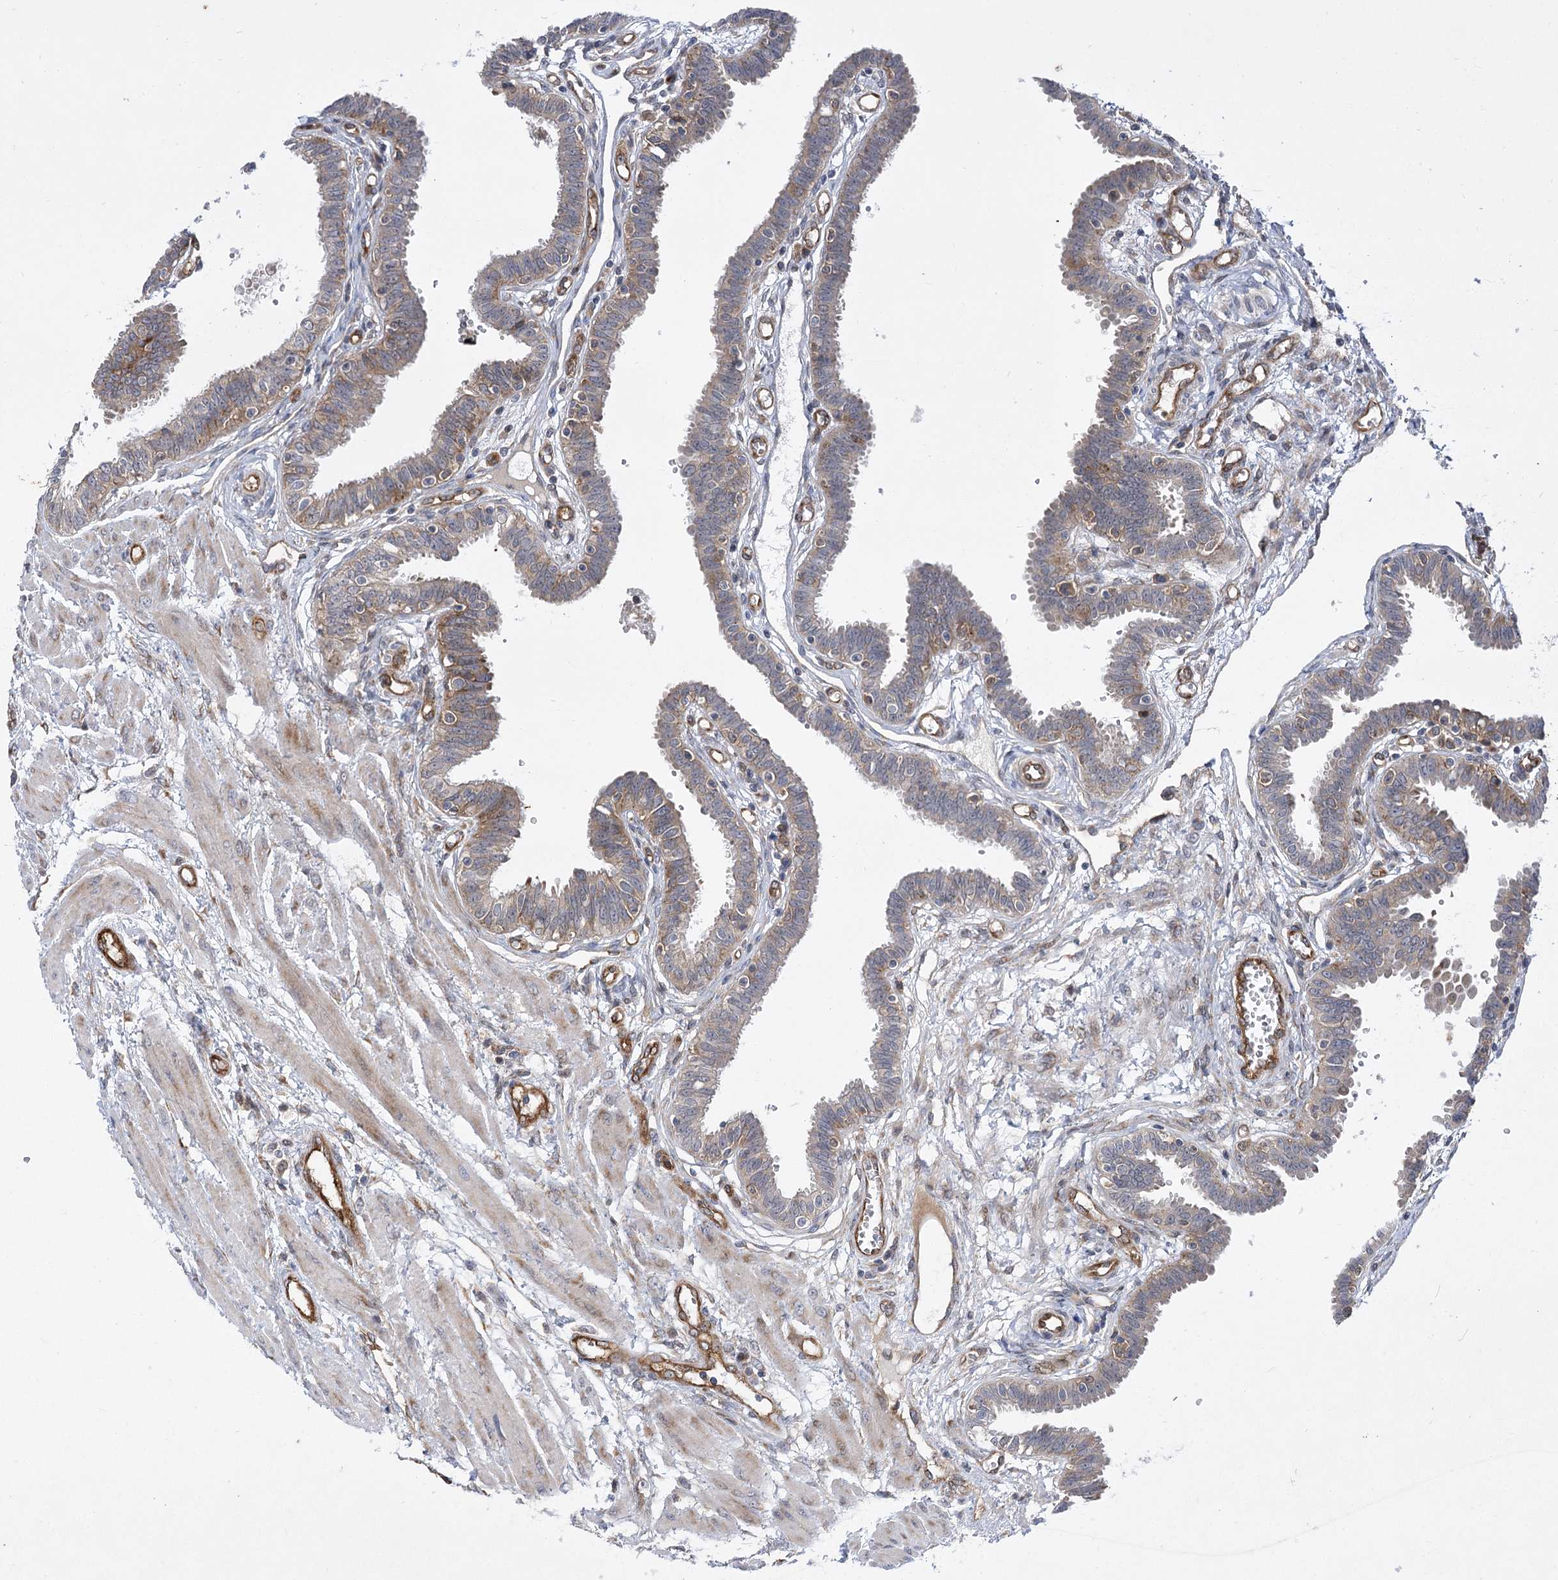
{"staining": {"intensity": "weak", "quantity": "25%-75%", "location": "cytoplasmic/membranous"}, "tissue": "fallopian tube", "cell_type": "Glandular cells", "image_type": "normal", "snomed": [{"axis": "morphology", "description": "Normal tissue, NOS"}, {"axis": "topography", "description": "Fallopian tube"}], "caption": "An immunohistochemistry (IHC) micrograph of normal tissue is shown. Protein staining in brown highlights weak cytoplasmic/membranous positivity in fallopian tube within glandular cells. Immunohistochemistry (ihc) stains the protein of interest in brown and the nuclei are stained blue.", "gene": "ARHGAP31", "patient": {"sex": "female", "age": 32}}